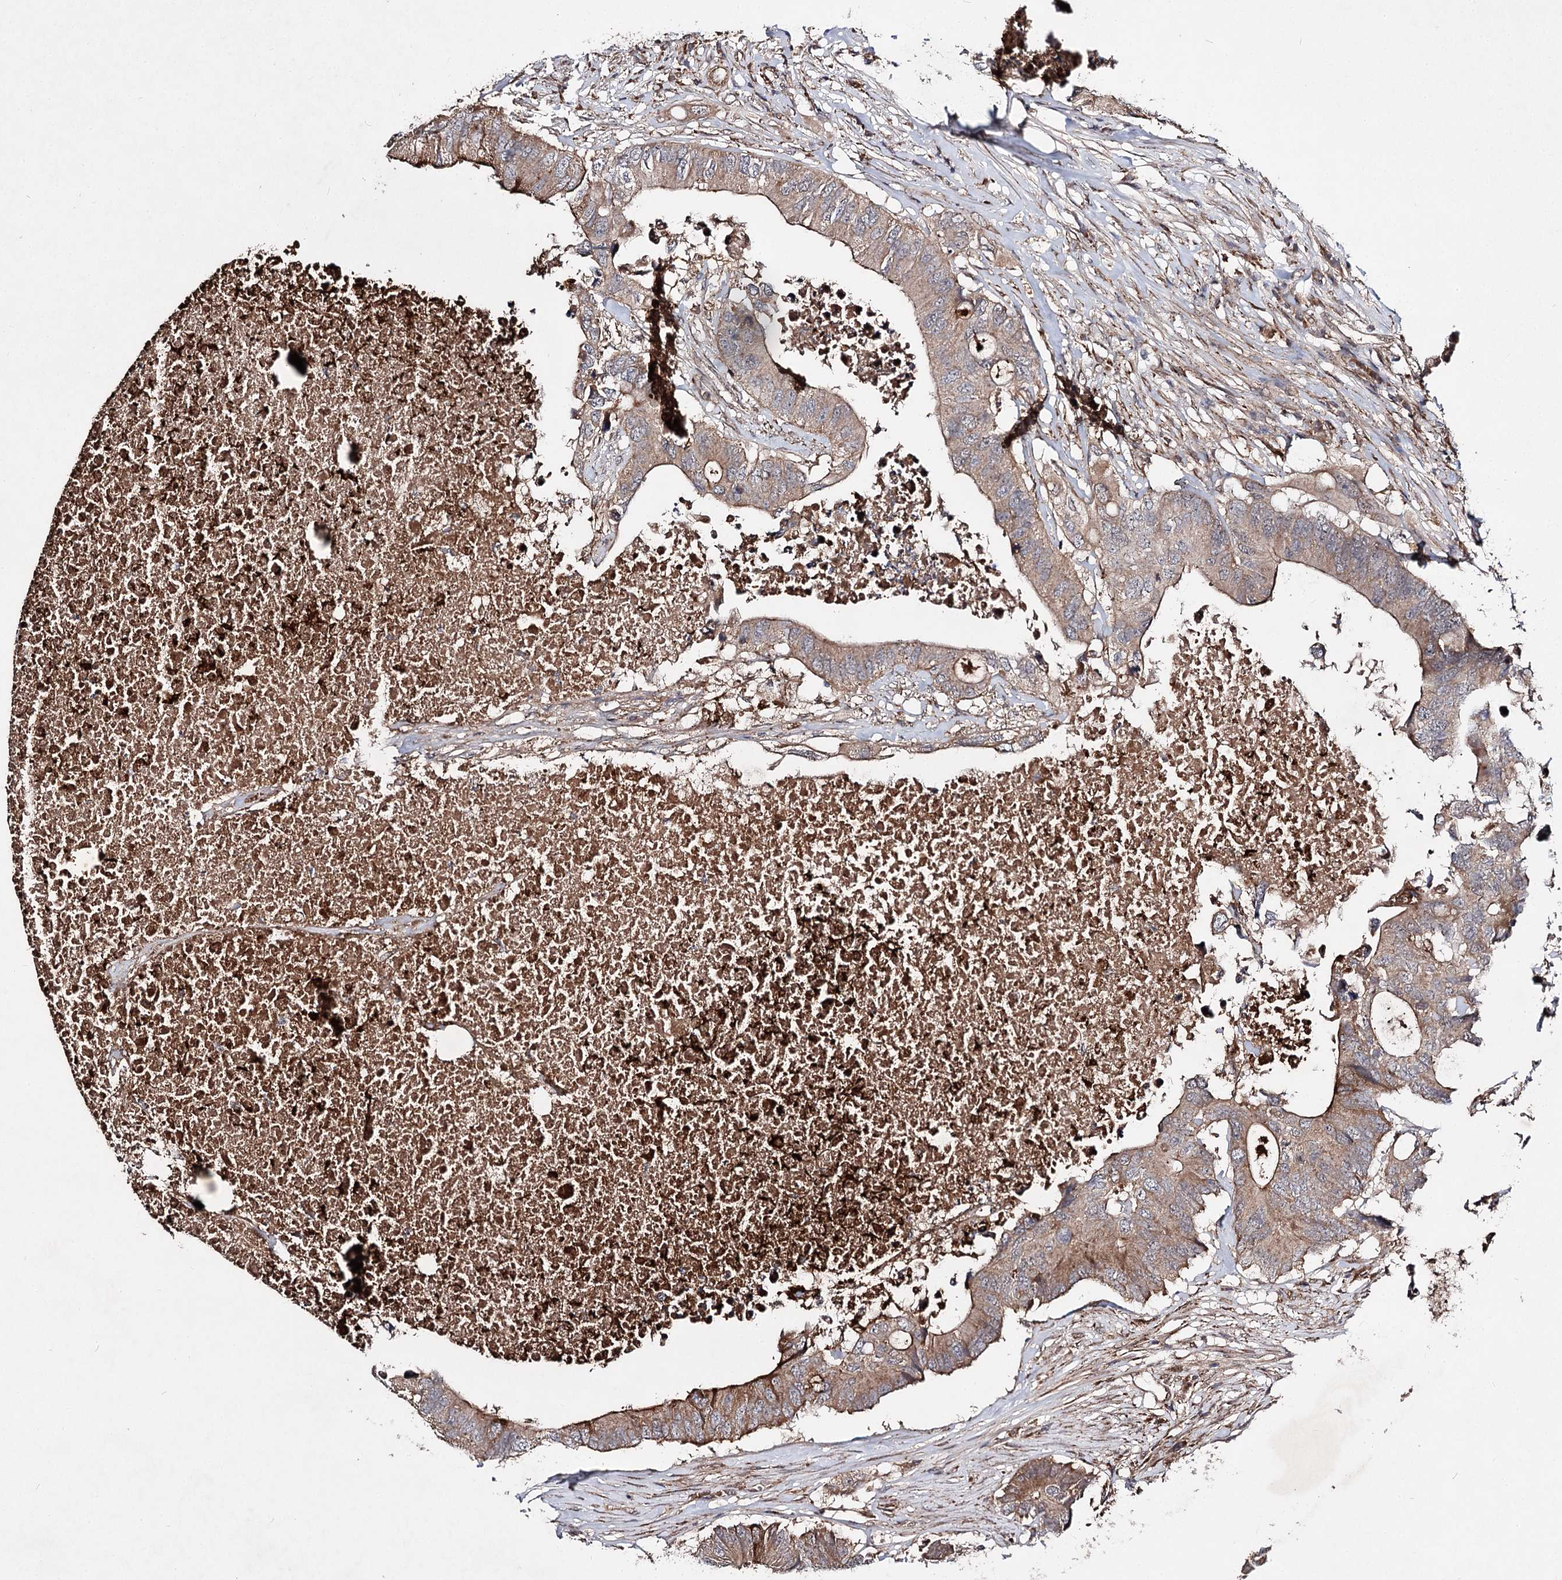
{"staining": {"intensity": "strong", "quantity": "25%-75%", "location": "cytoplasmic/membranous"}, "tissue": "colorectal cancer", "cell_type": "Tumor cells", "image_type": "cancer", "snomed": [{"axis": "morphology", "description": "Adenocarcinoma, NOS"}, {"axis": "topography", "description": "Colon"}], "caption": "Strong cytoplasmic/membranous expression for a protein is present in about 25%-75% of tumor cells of adenocarcinoma (colorectal) using immunohistochemistry (IHC).", "gene": "MSANTD2", "patient": {"sex": "male", "age": 71}}